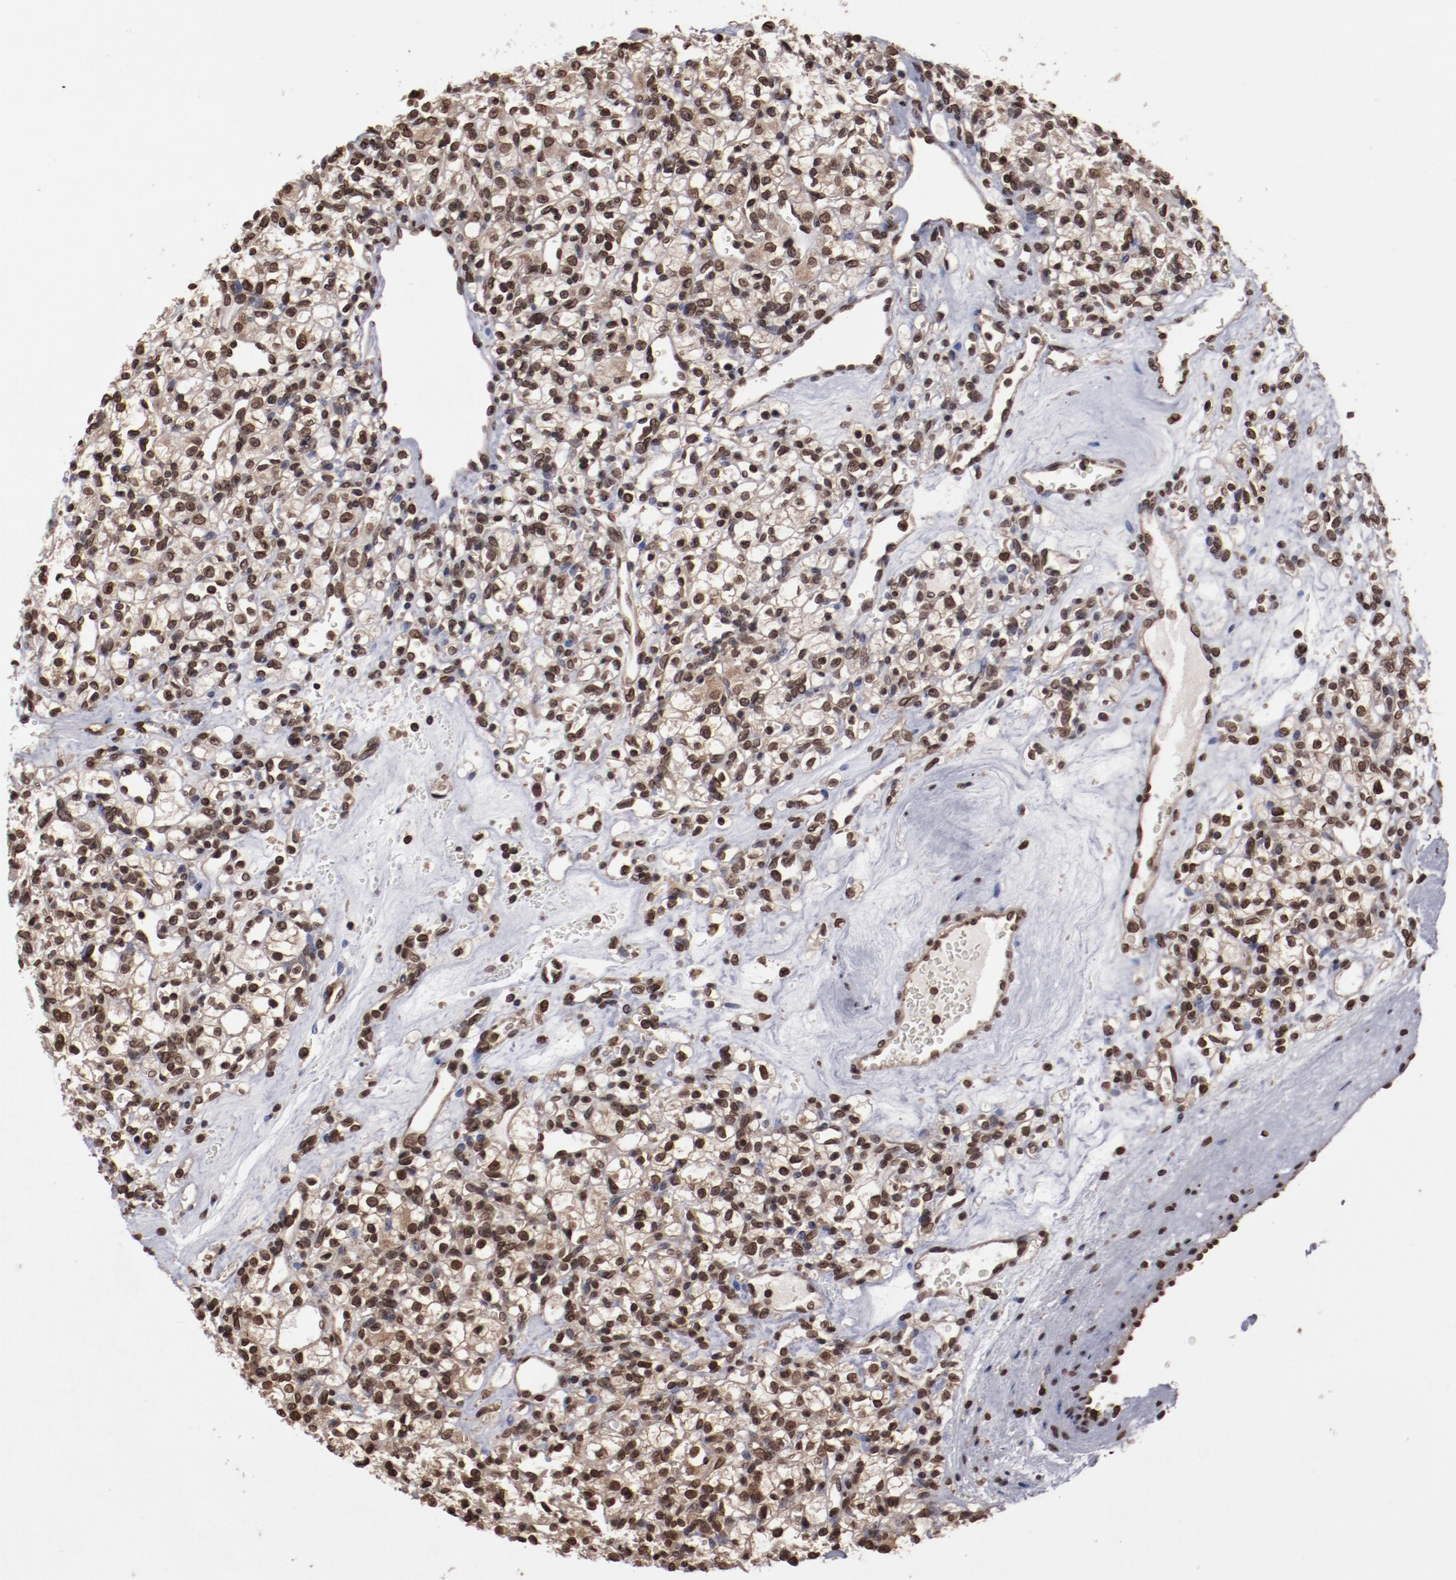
{"staining": {"intensity": "moderate", "quantity": ">75%", "location": "nuclear"}, "tissue": "renal cancer", "cell_type": "Tumor cells", "image_type": "cancer", "snomed": [{"axis": "morphology", "description": "Adenocarcinoma, NOS"}, {"axis": "topography", "description": "Kidney"}], "caption": "A high-resolution micrograph shows IHC staining of renal adenocarcinoma, which shows moderate nuclear staining in approximately >75% of tumor cells.", "gene": "AKT1", "patient": {"sex": "female", "age": 62}}